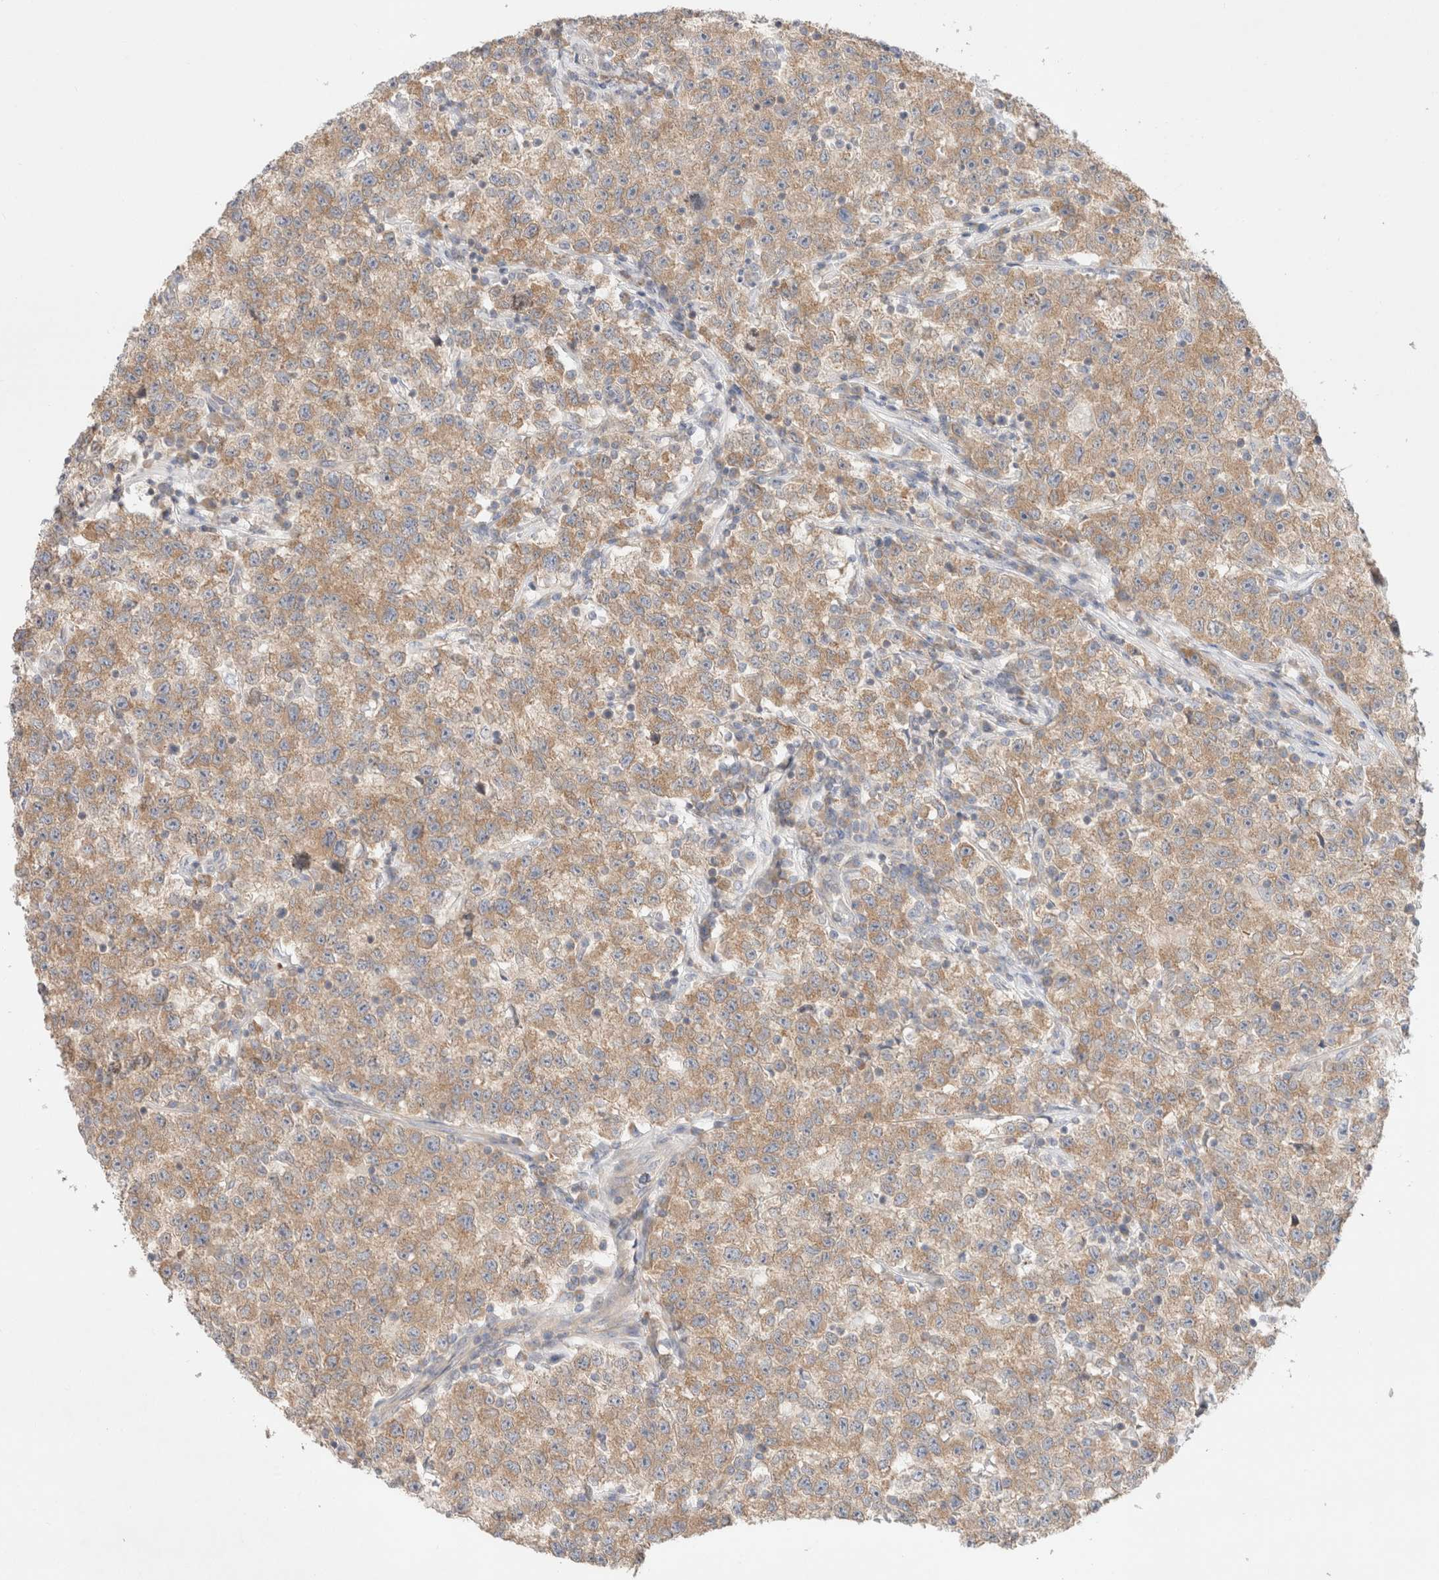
{"staining": {"intensity": "moderate", "quantity": ">75%", "location": "cytoplasmic/membranous"}, "tissue": "testis cancer", "cell_type": "Tumor cells", "image_type": "cancer", "snomed": [{"axis": "morphology", "description": "Seminoma, NOS"}, {"axis": "topography", "description": "Testis"}], "caption": "A high-resolution image shows IHC staining of testis cancer (seminoma), which shows moderate cytoplasmic/membranous expression in about >75% of tumor cells. (DAB = brown stain, brightfield microscopy at high magnification).", "gene": "MARK3", "patient": {"sex": "male", "age": 22}}